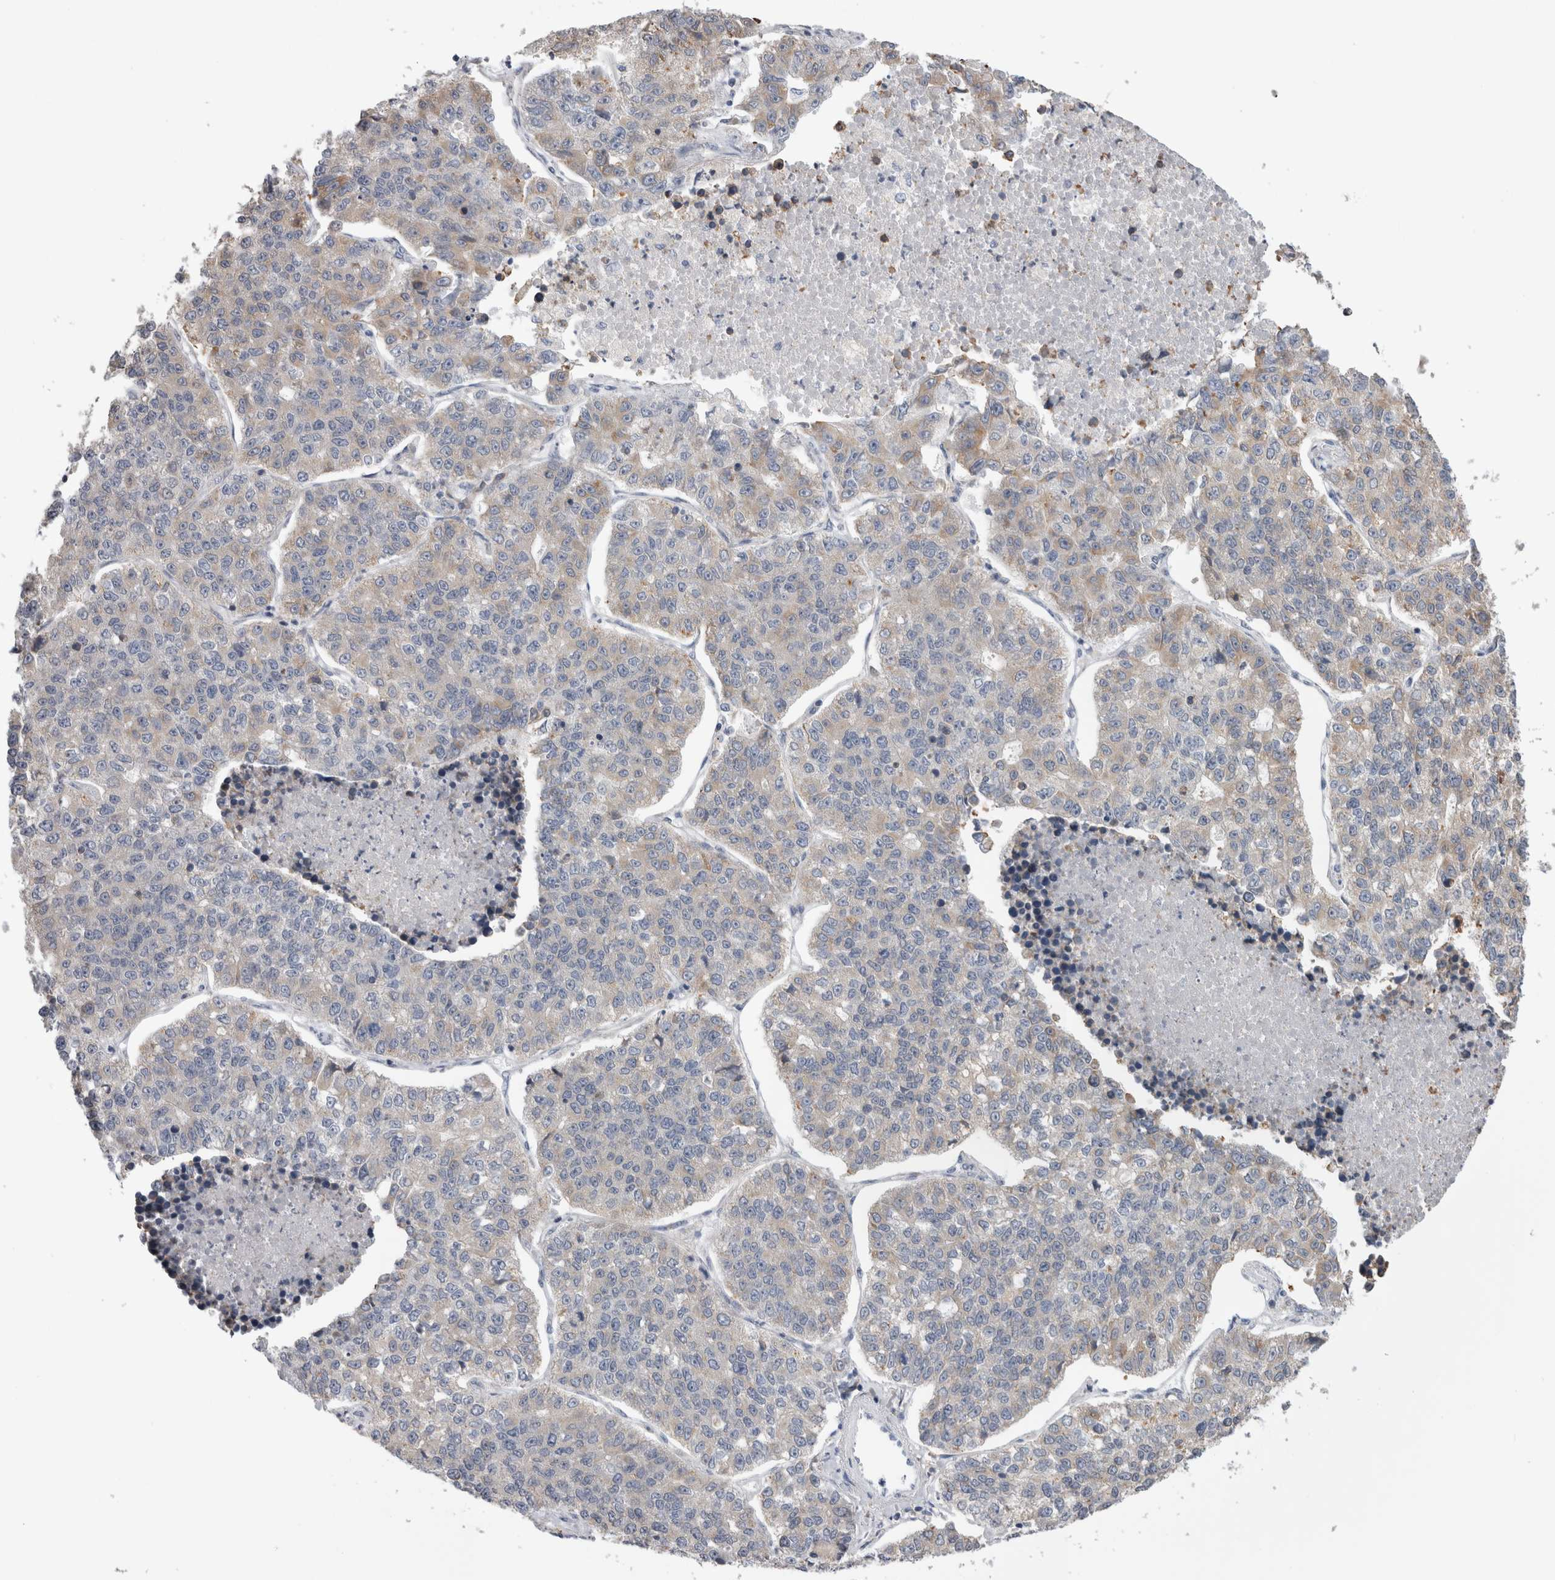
{"staining": {"intensity": "negative", "quantity": "none", "location": "none"}, "tissue": "lung cancer", "cell_type": "Tumor cells", "image_type": "cancer", "snomed": [{"axis": "morphology", "description": "Adenocarcinoma, NOS"}, {"axis": "topography", "description": "Lung"}], "caption": "Lung cancer was stained to show a protein in brown. There is no significant expression in tumor cells.", "gene": "SMAP2", "patient": {"sex": "male", "age": 49}}